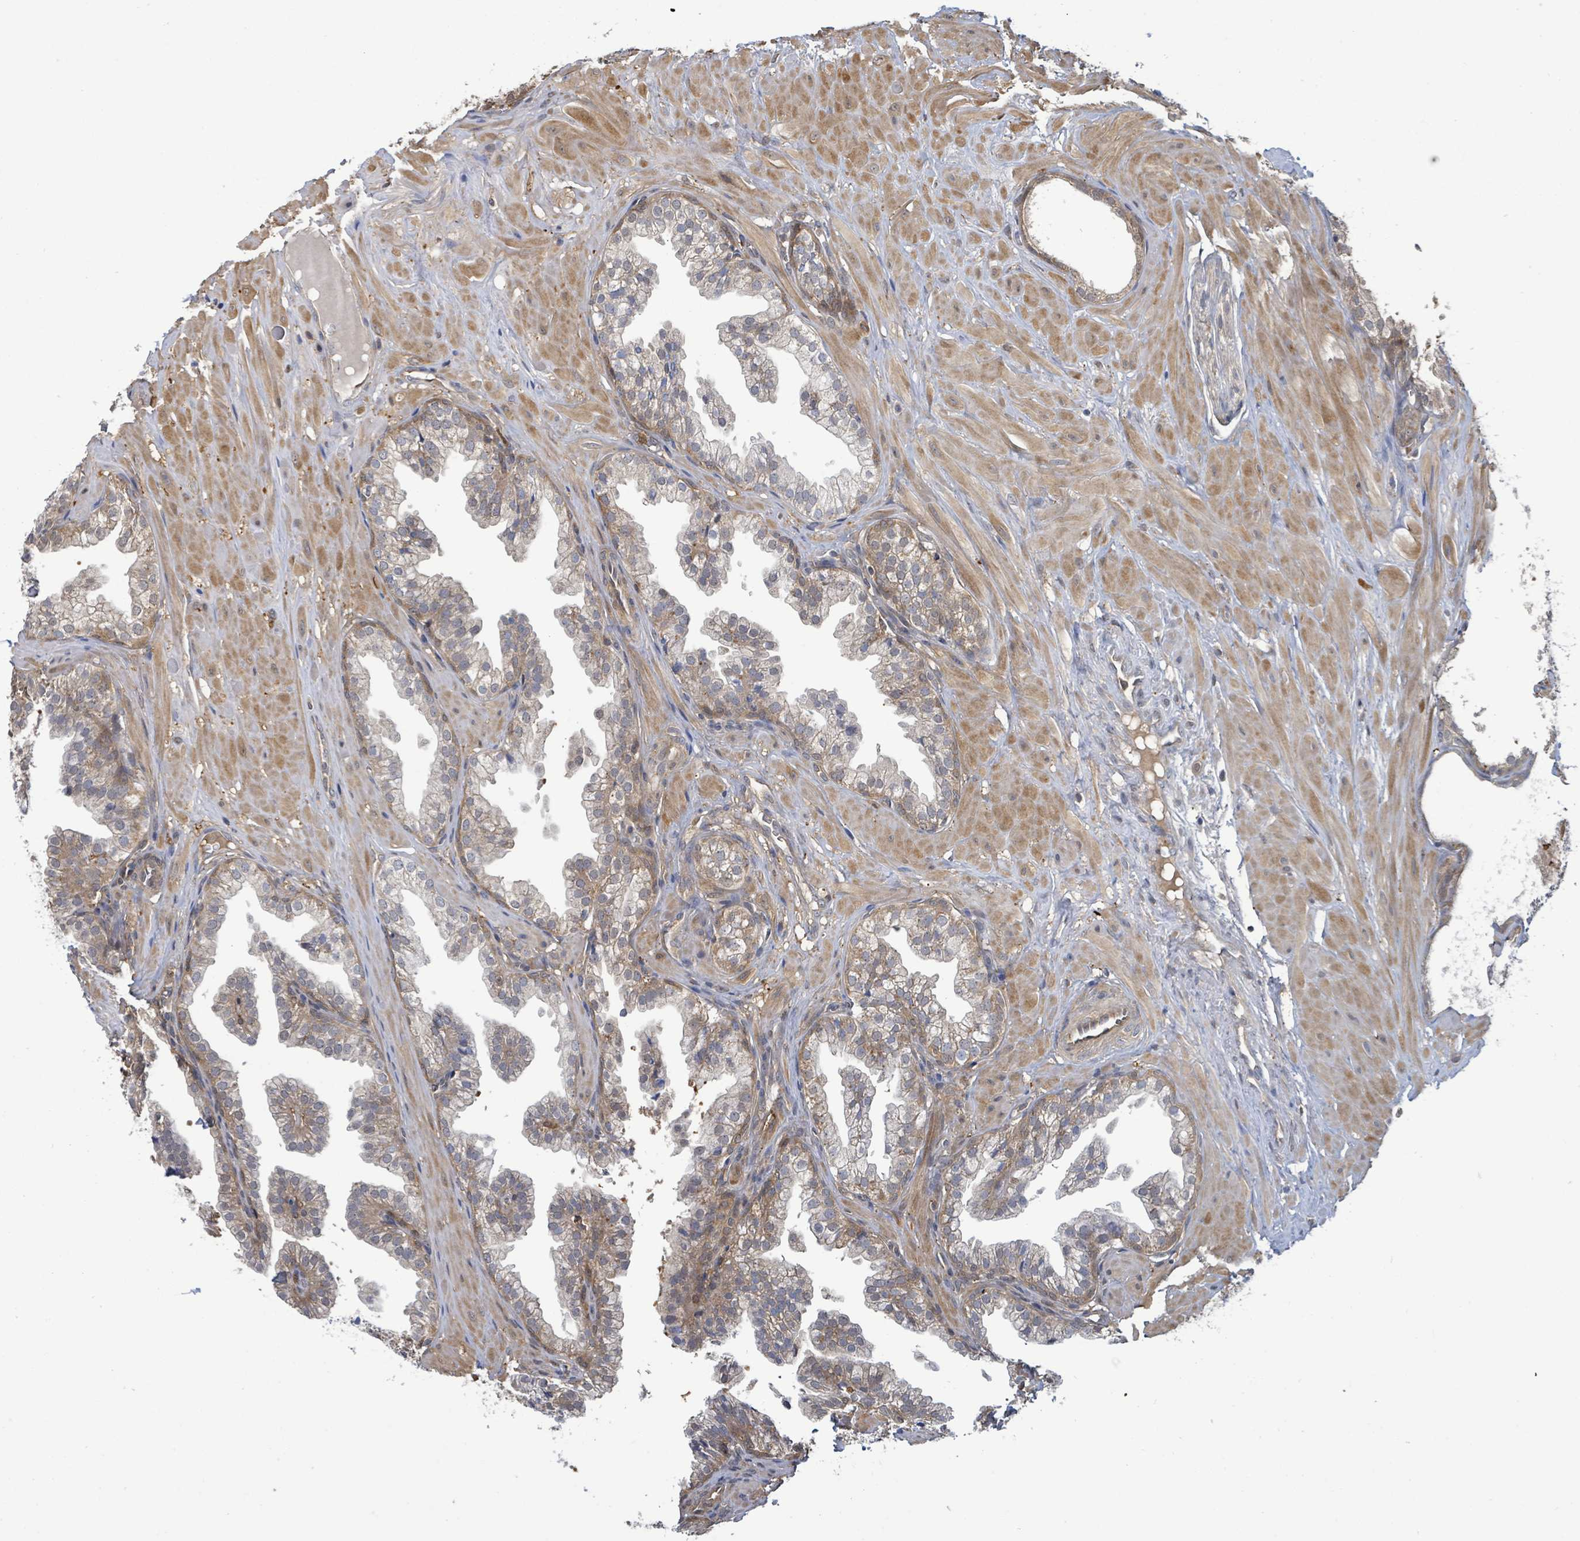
{"staining": {"intensity": "weak", "quantity": "25%-75%", "location": "cytoplasmic/membranous"}, "tissue": "prostate", "cell_type": "Glandular cells", "image_type": "normal", "snomed": [{"axis": "morphology", "description": "Normal tissue, NOS"}, {"axis": "topography", "description": "Prostate"}, {"axis": "topography", "description": "Peripheral nerve tissue"}], "caption": "Glandular cells demonstrate weak cytoplasmic/membranous staining in approximately 25%-75% of cells in normal prostate. (Stains: DAB in brown, nuclei in blue, Microscopy: brightfield microscopy at high magnification).", "gene": "PGAM1", "patient": {"sex": "male", "age": 55}}